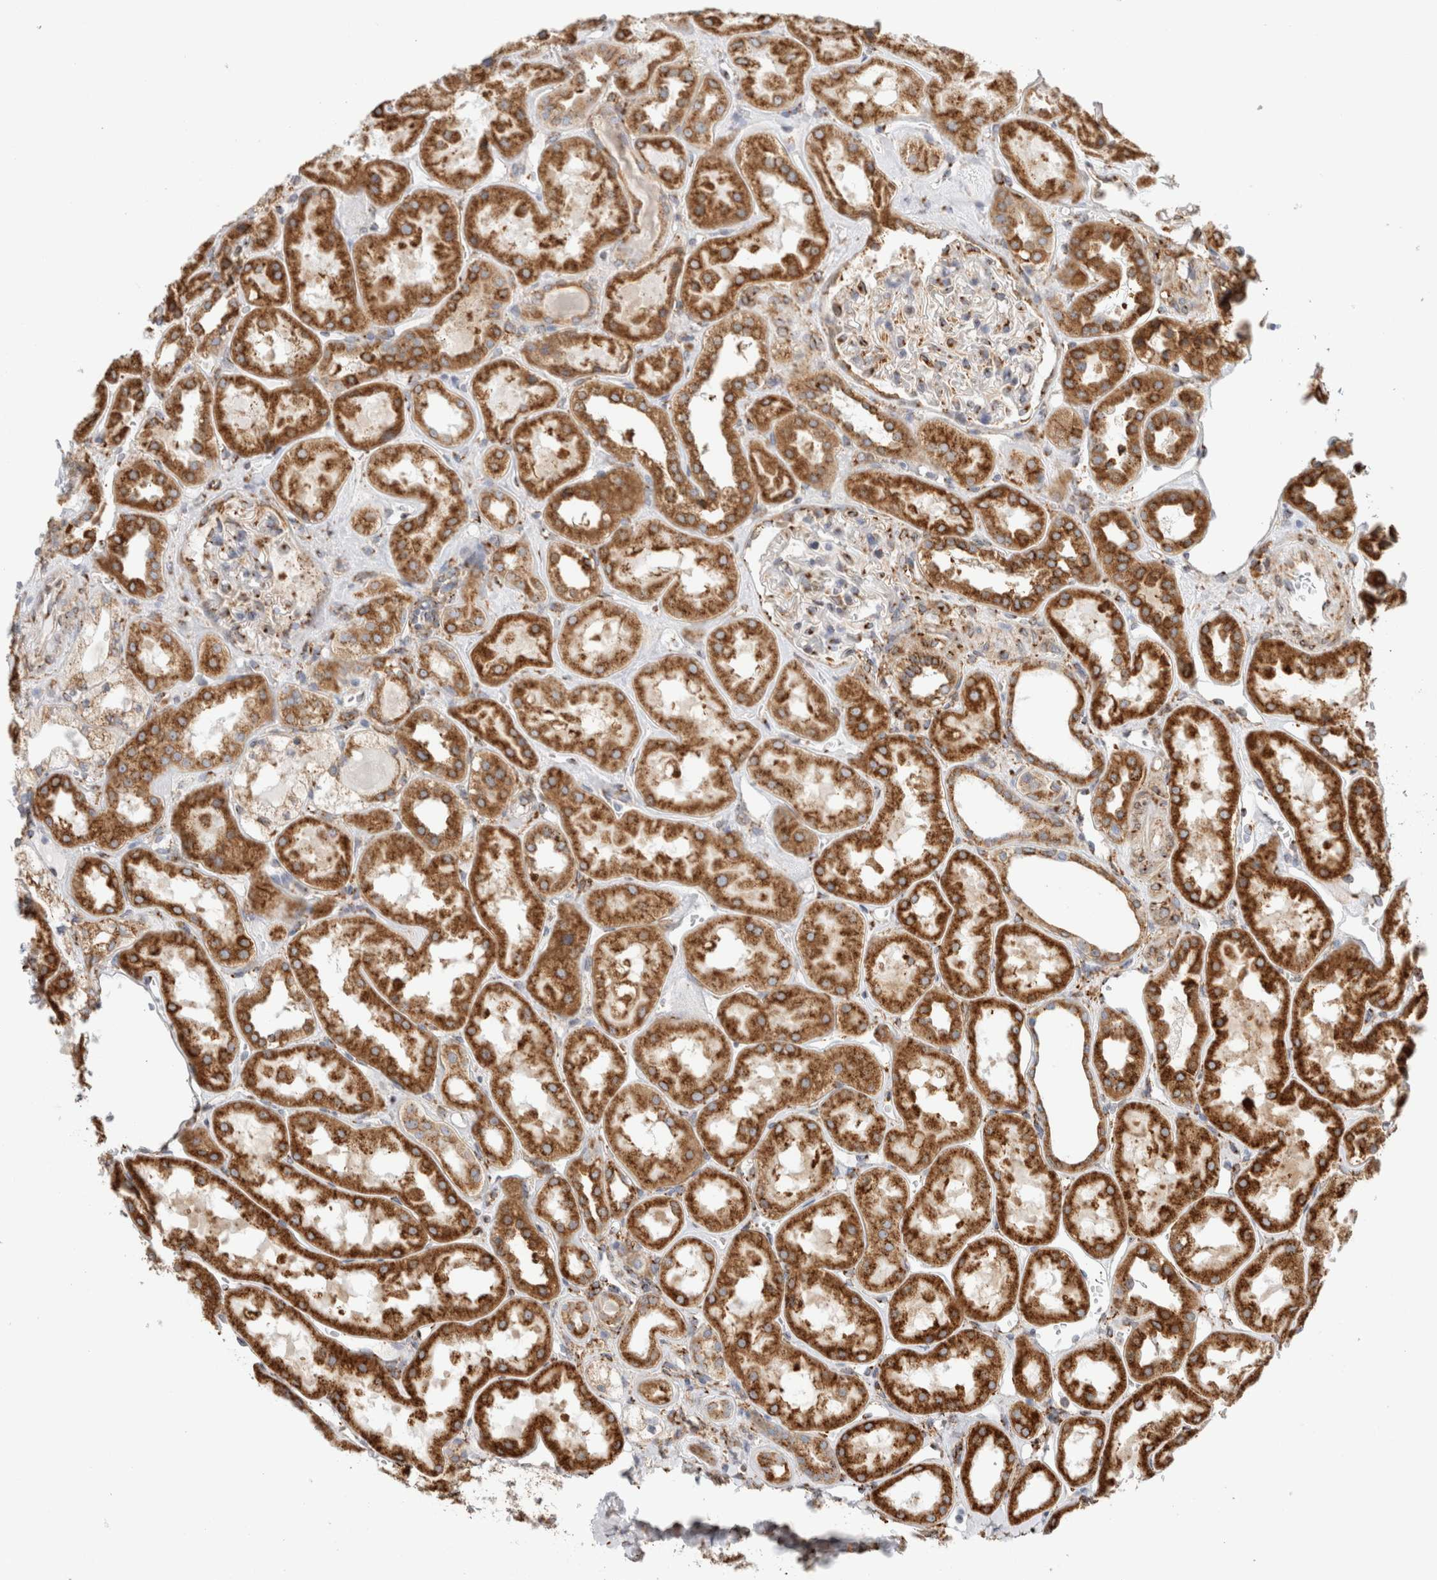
{"staining": {"intensity": "moderate", "quantity": "25%-75%", "location": "cytoplasmic/membranous"}, "tissue": "kidney", "cell_type": "Cells in glomeruli", "image_type": "normal", "snomed": [{"axis": "morphology", "description": "Normal tissue, NOS"}, {"axis": "topography", "description": "Kidney"}], "caption": "This photomicrograph shows immunohistochemistry (IHC) staining of normal kidney, with medium moderate cytoplasmic/membranous staining in approximately 25%-75% of cells in glomeruli.", "gene": "MCFD2", "patient": {"sex": "male", "age": 70}}